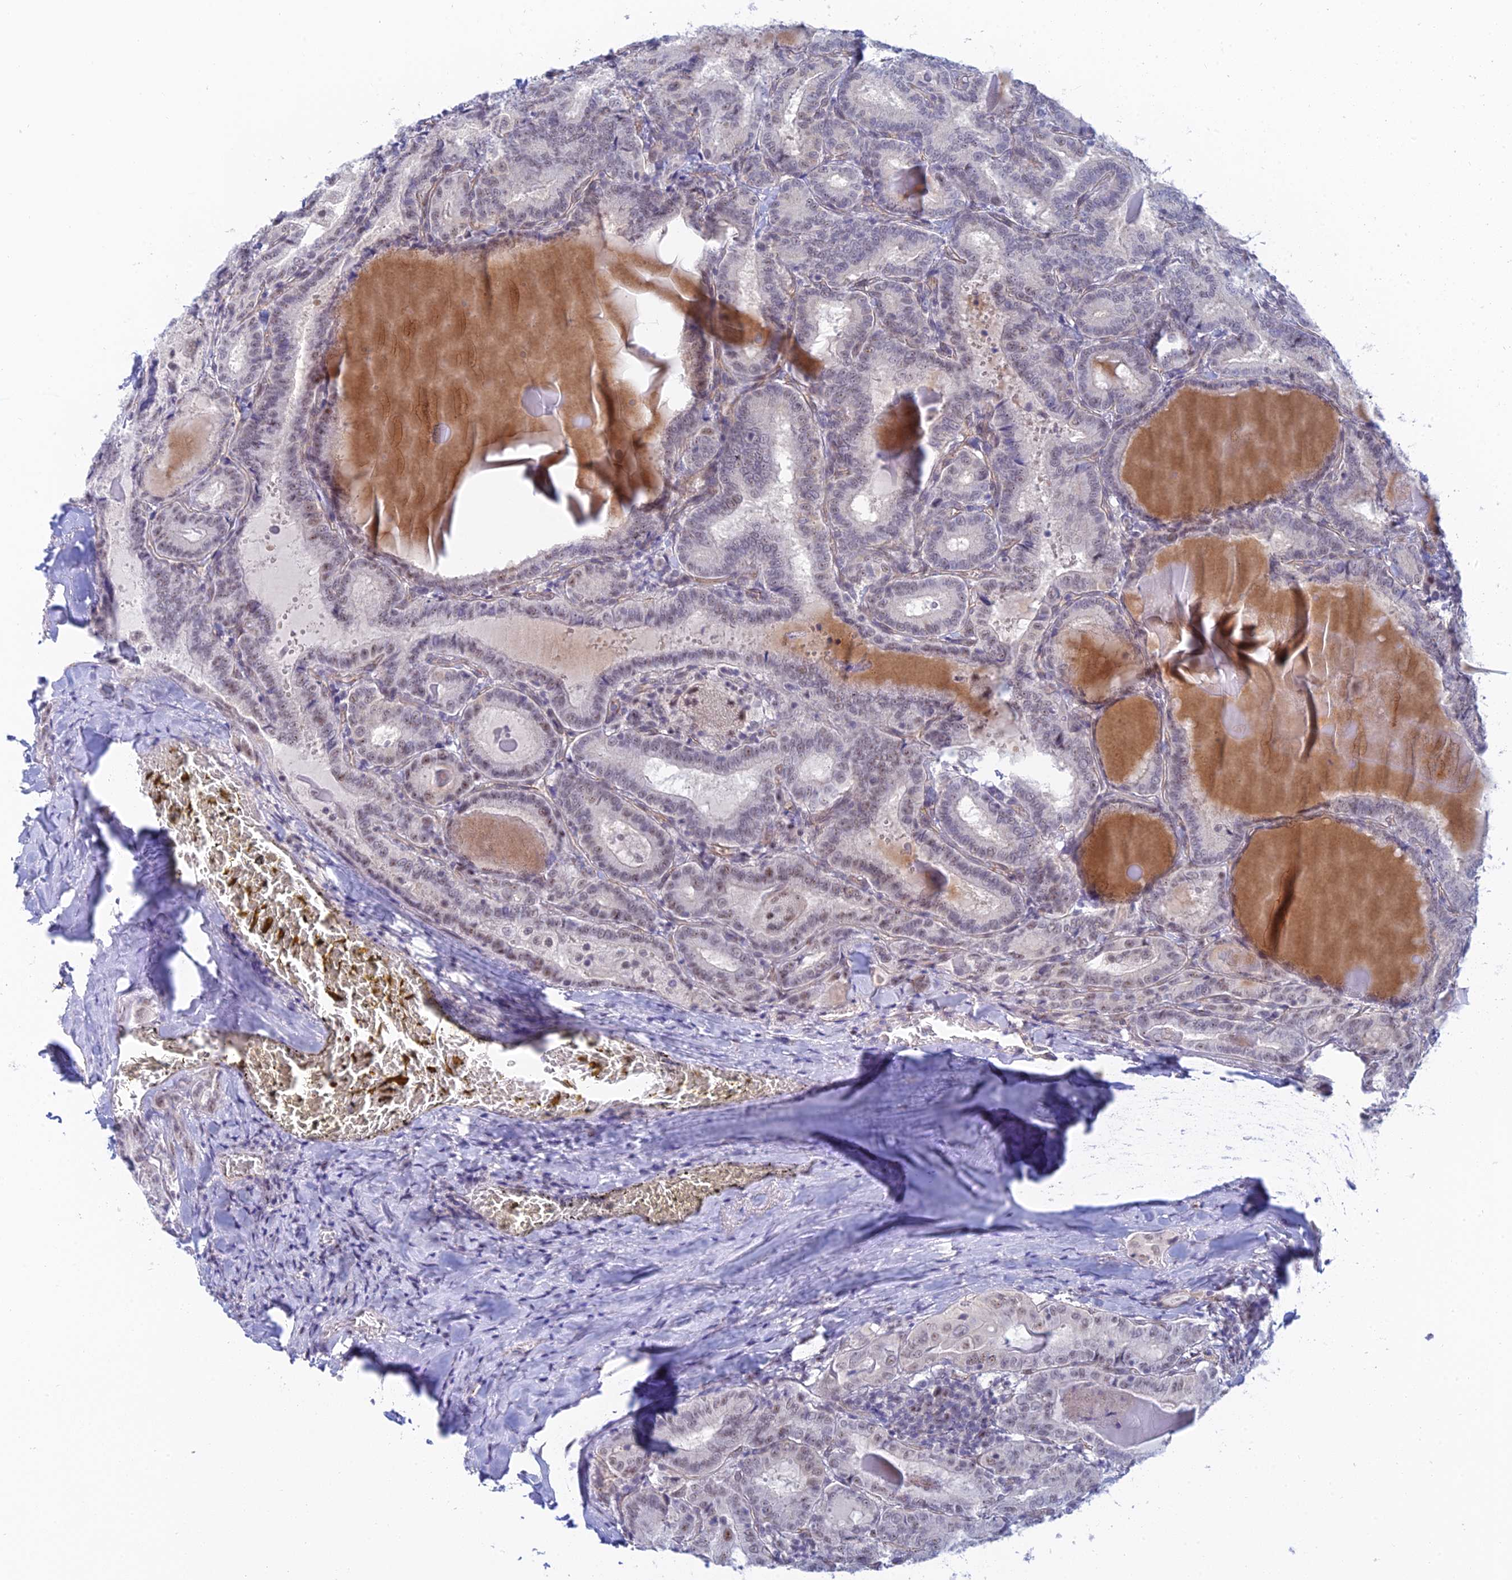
{"staining": {"intensity": "weak", "quantity": "25%-75%", "location": "nuclear"}, "tissue": "thyroid cancer", "cell_type": "Tumor cells", "image_type": "cancer", "snomed": [{"axis": "morphology", "description": "Papillary adenocarcinoma, NOS"}, {"axis": "topography", "description": "Thyroid gland"}], "caption": "Papillary adenocarcinoma (thyroid) tissue exhibits weak nuclear staining in about 25%-75% of tumor cells The staining was performed using DAB (3,3'-diaminobenzidine), with brown indicating positive protein expression. Nuclei are stained blue with hematoxylin.", "gene": "CFAP92", "patient": {"sex": "female", "age": 72}}